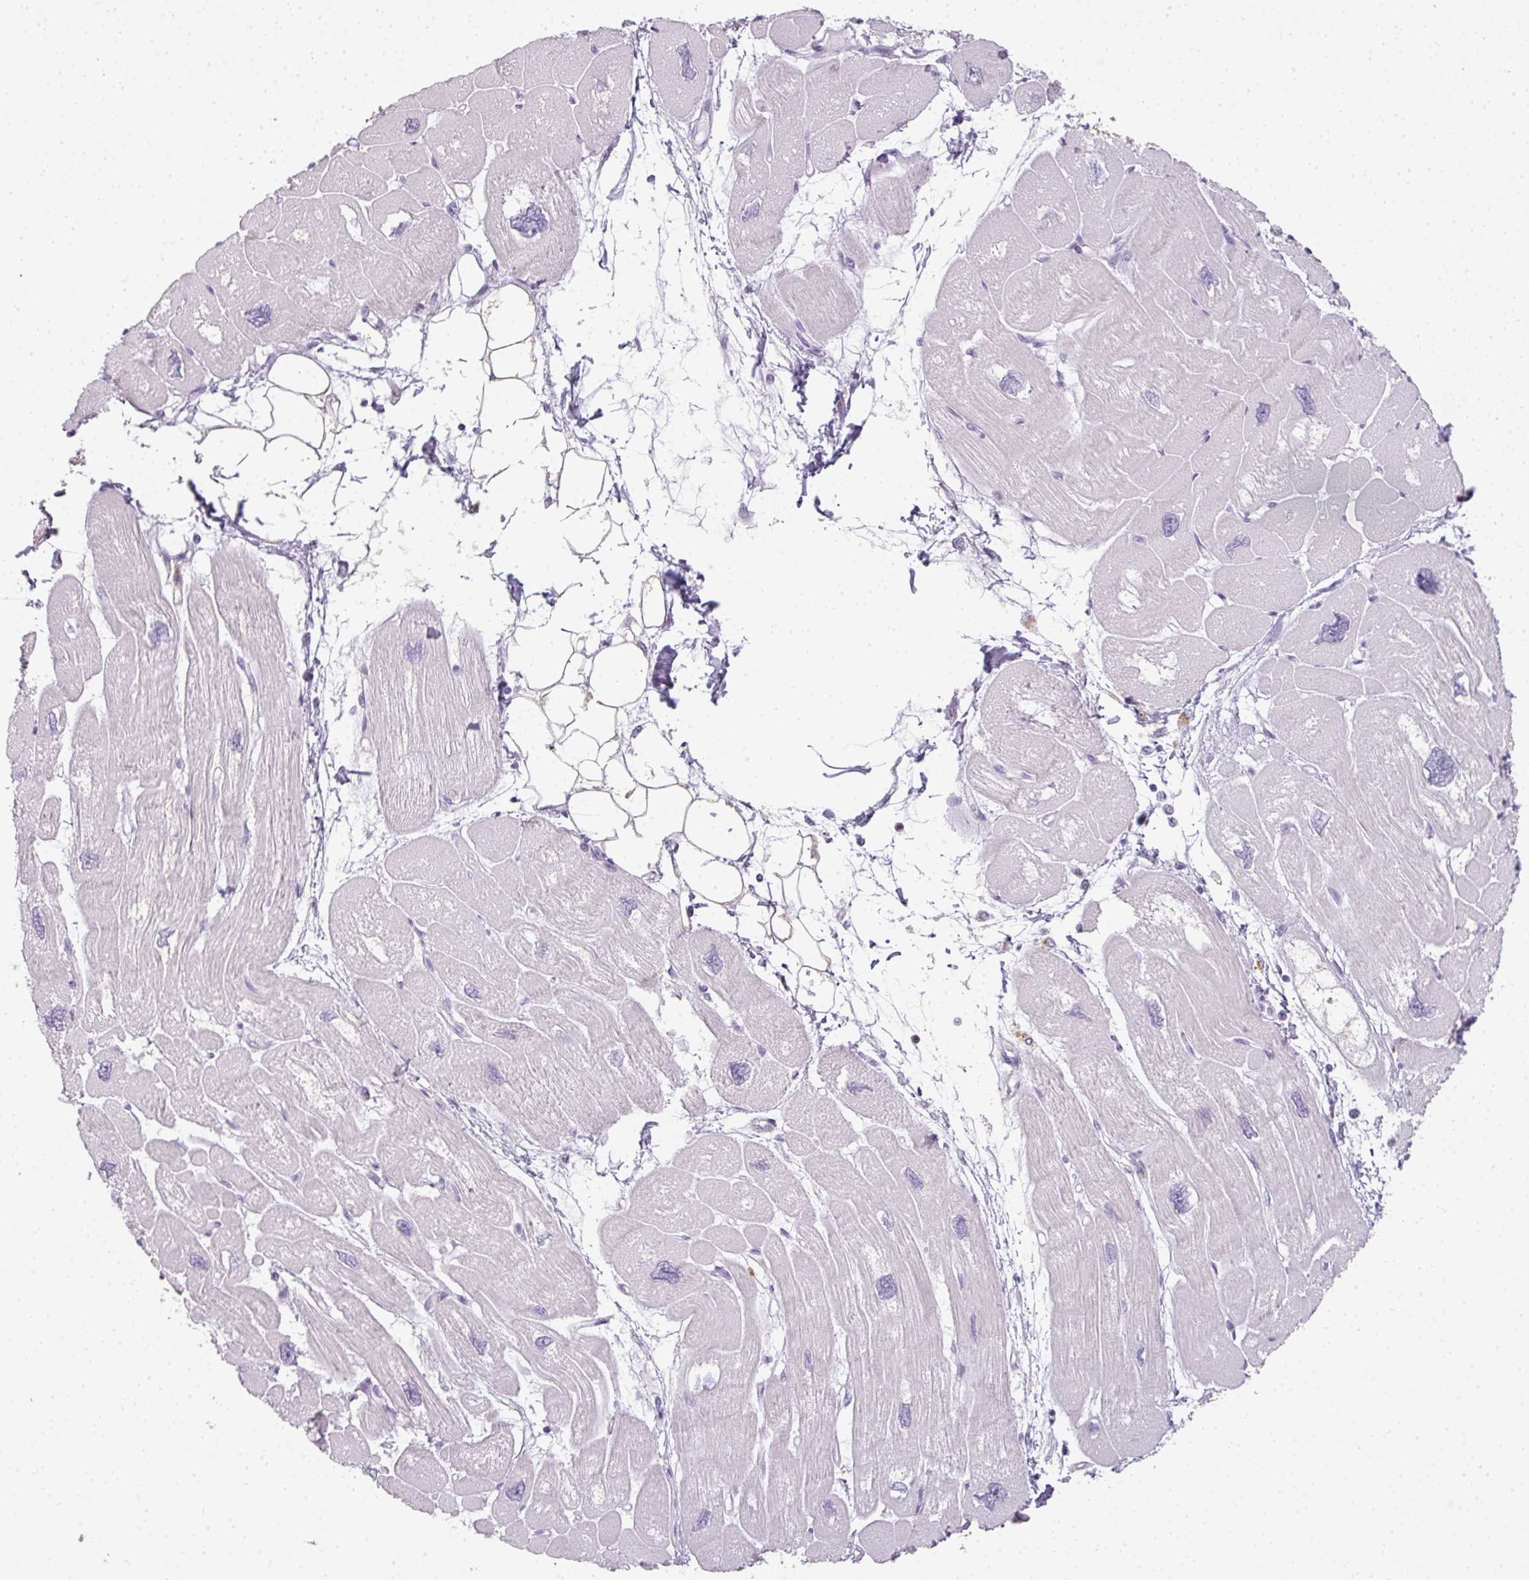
{"staining": {"intensity": "negative", "quantity": "none", "location": "none"}, "tissue": "heart muscle", "cell_type": "Cardiomyocytes", "image_type": "normal", "snomed": [{"axis": "morphology", "description": "Normal tissue, NOS"}, {"axis": "topography", "description": "Heart"}], "caption": "IHC histopathology image of benign heart muscle stained for a protein (brown), which shows no staining in cardiomyocytes. (Stains: DAB immunohistochemistry (IHC) with hematoxylin counter stain, Microscopy: brightfield microscopy at high magnification).", "gene": "RBMY1A1", "patient": {"sex": "male", "age": 42}}